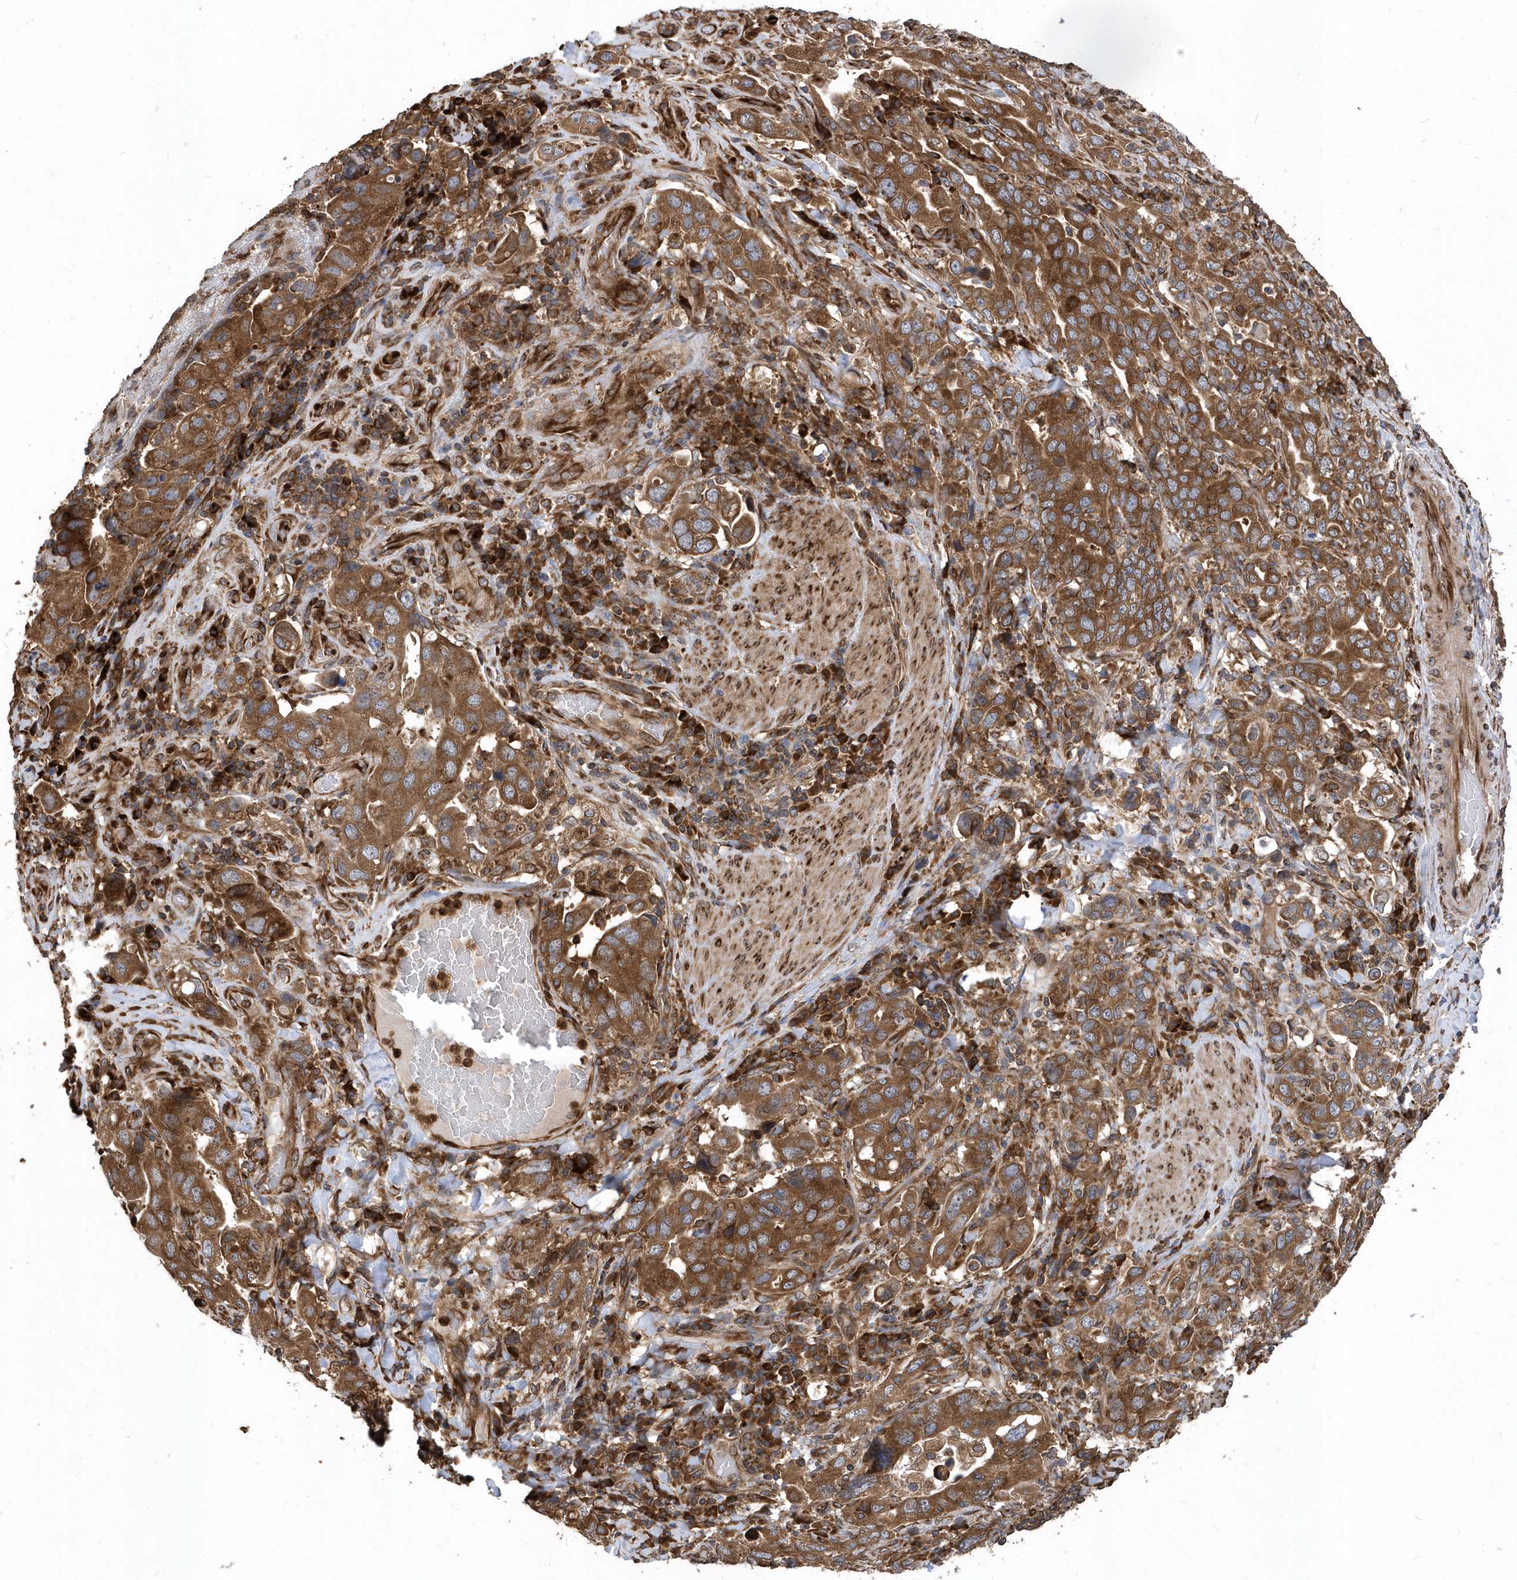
{"staining": {"intensity": "strong", "quantity": ">75%", "location": "cytoplasmic/membranous"}, "tissue": "stomach cancer", "cell_type": "Tumor cells", "image_type": "cancer", "snomed": [{"axis": "morphology", "description": "Adenocarcinoma, NOS"}, {"axis": "topography", "description": "Stomach, upper"}], "caption": "The immunohistochemical stain highlights strong cytoplasmic/membranous expression in tumor cells of stomach cancer tissue.", "gene": "WASHC5", "patient": {"sex": "male", "age": 62}}